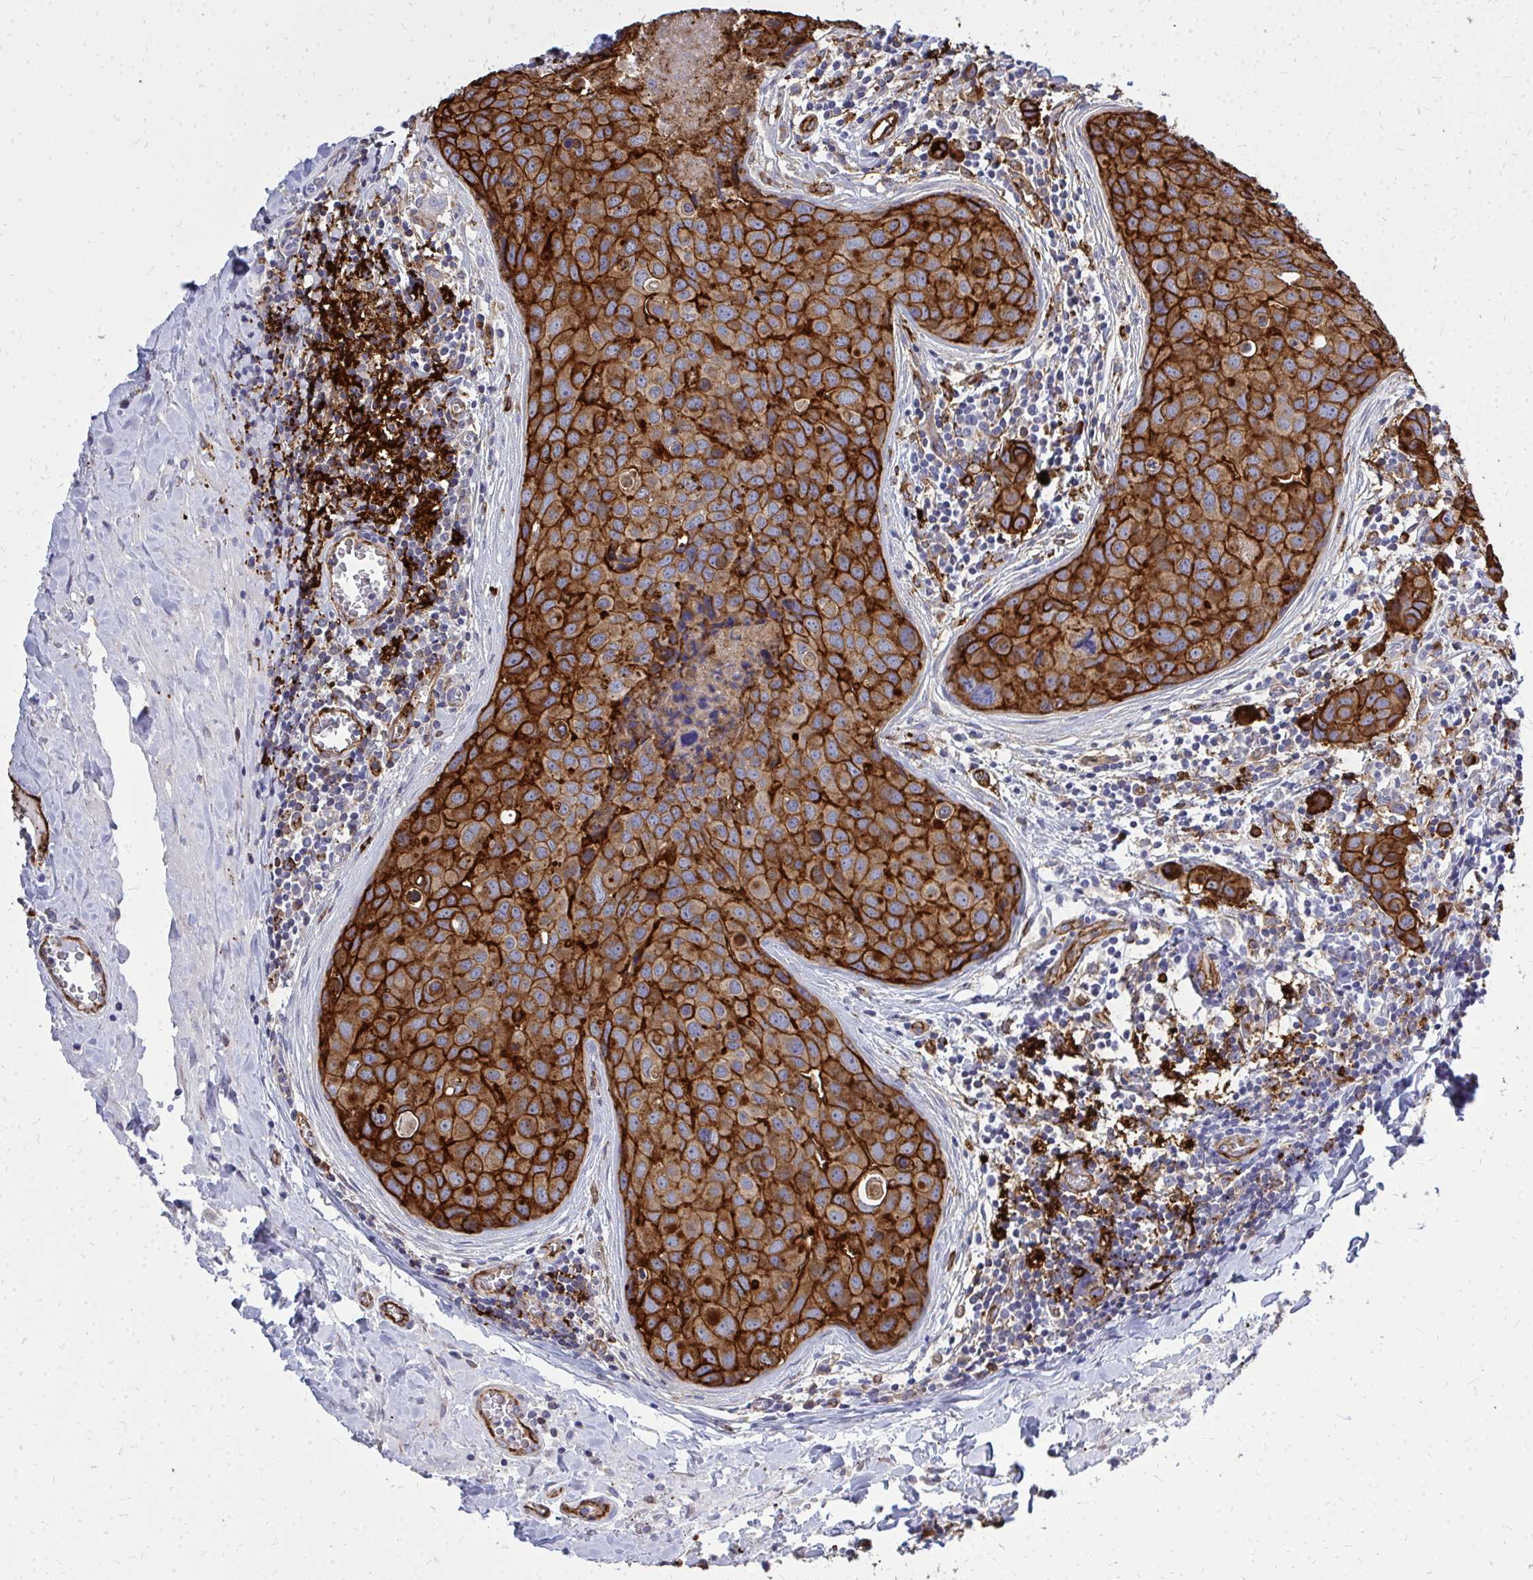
{"staining": {"intensity": "strong", "quantity": ">75%", "location": "cytoplasmic/membranous"}, "tissue": "breast cancer", "cell_type": "Tumor cells", "image_type": "cancer", "snomed": [{"axis": "morphology", "description": "Duct carcinoma"}, {"axis": "topography", "description": "Breast"}], "caption": "Human intraductal carcinoma (breast) stained with a brown dye reveals strong cytoplasmic/membranous positive staining in approximately >75% of tumor cells.", "gene": "MARCKSL1", "patient": {"sex": "female", "age": 24}}